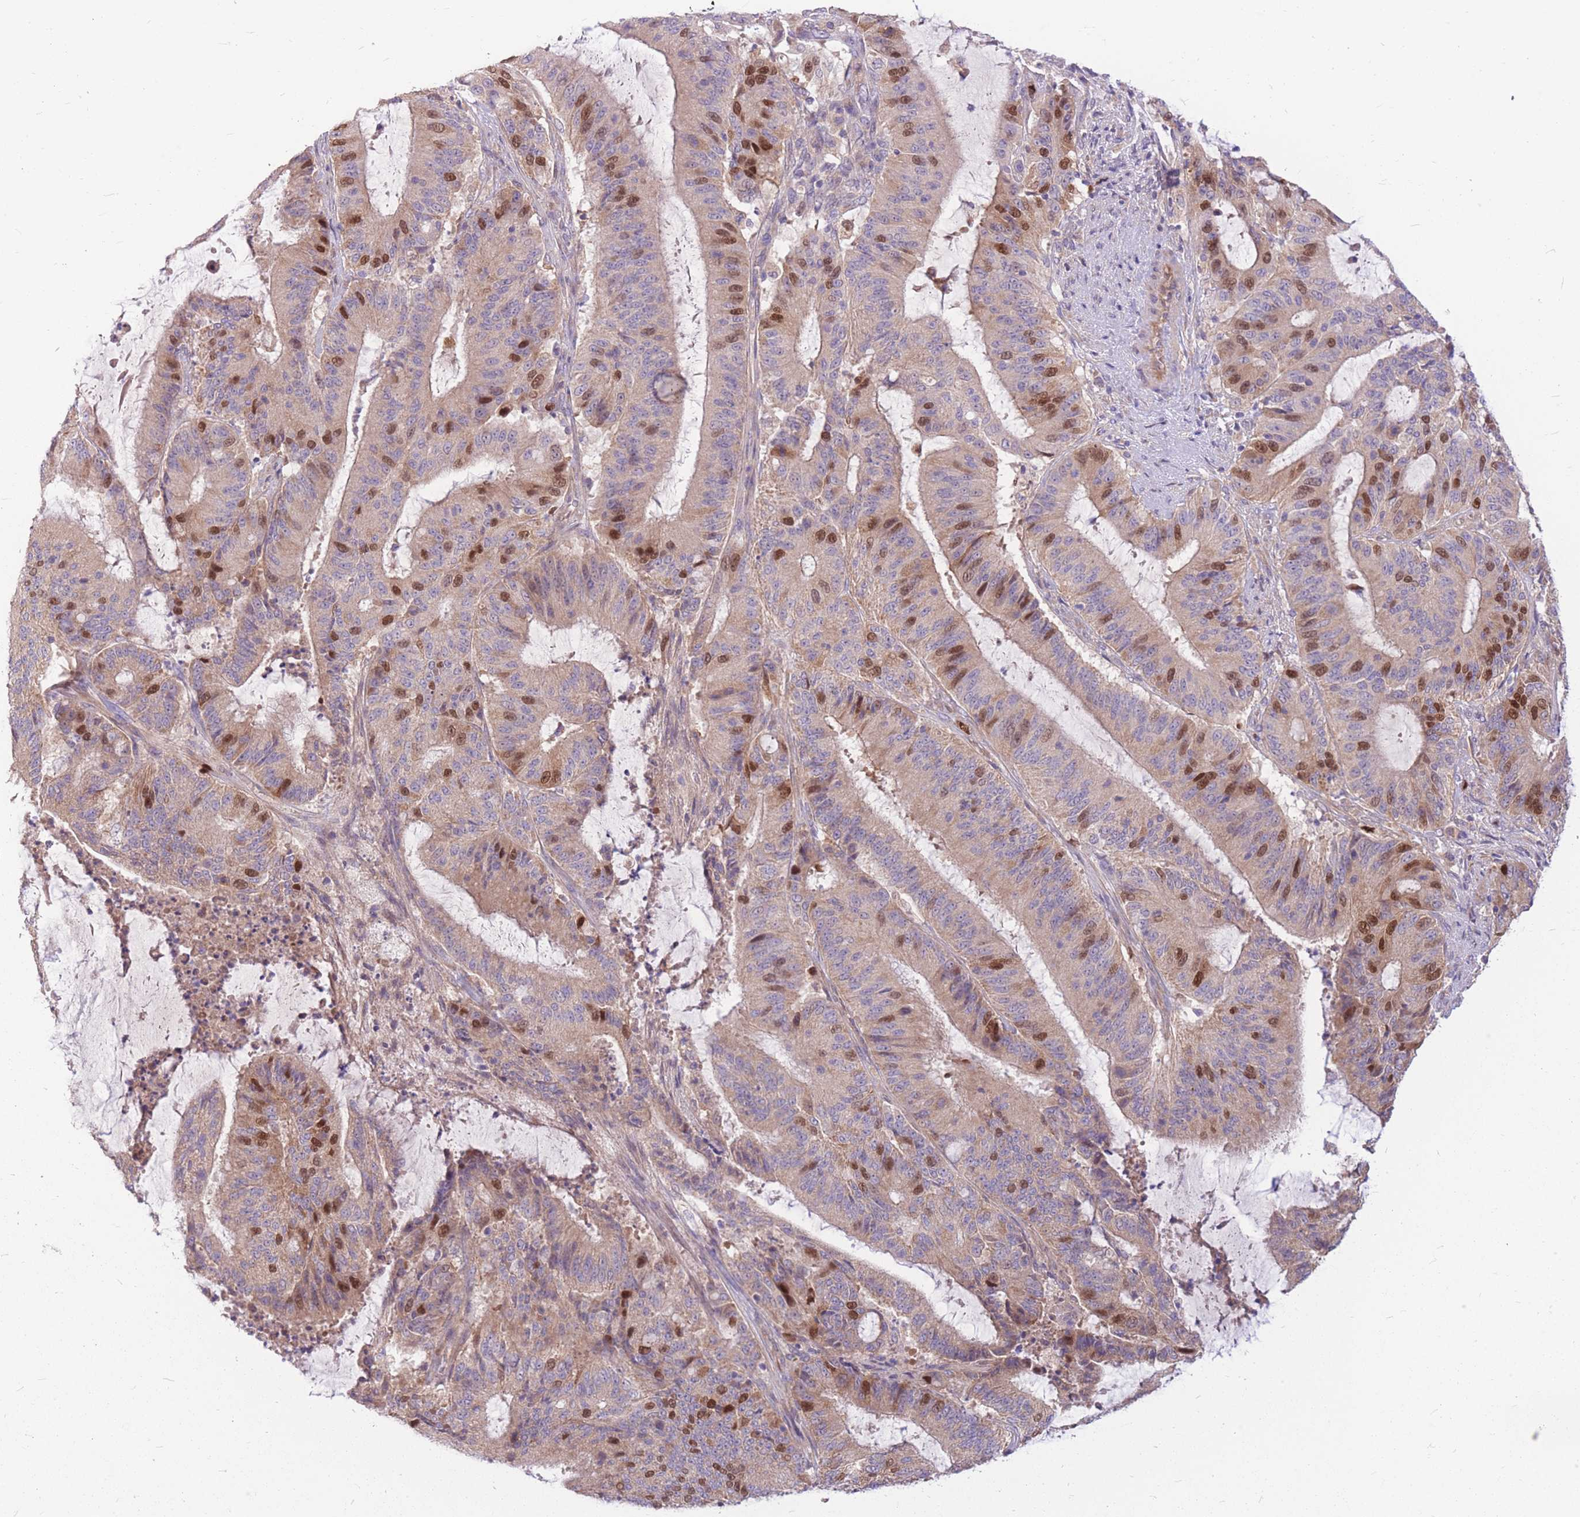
{"staining": {"intensity": "strong", "quantity": "<25%", "location": "nuclear"}, "tissue": "liver cancer", "cell_type": "Tumor cells", "image_type": "cancer", "snomed": [{"axis": "morphology", "description": "Normal tissue, NOS"}, {"axis": "morphology", "description": "Cholangiocarcinoma"}, {"axis": "topography", "description": "Liver"}, {"axis": "topography", "description": "Peripheral nerve tissue"}], "caption": "This photomicrograph demonstrates liver cancer (cholangiocarcinoma) stained with immunohistochemistry to label a protein in brown. The nuclear of tumor cells show strong positivity for the protein. Nuclei are counter-stained blue.", "gene": "GMNN", "patient": {"sex": "female", "age": 73}}